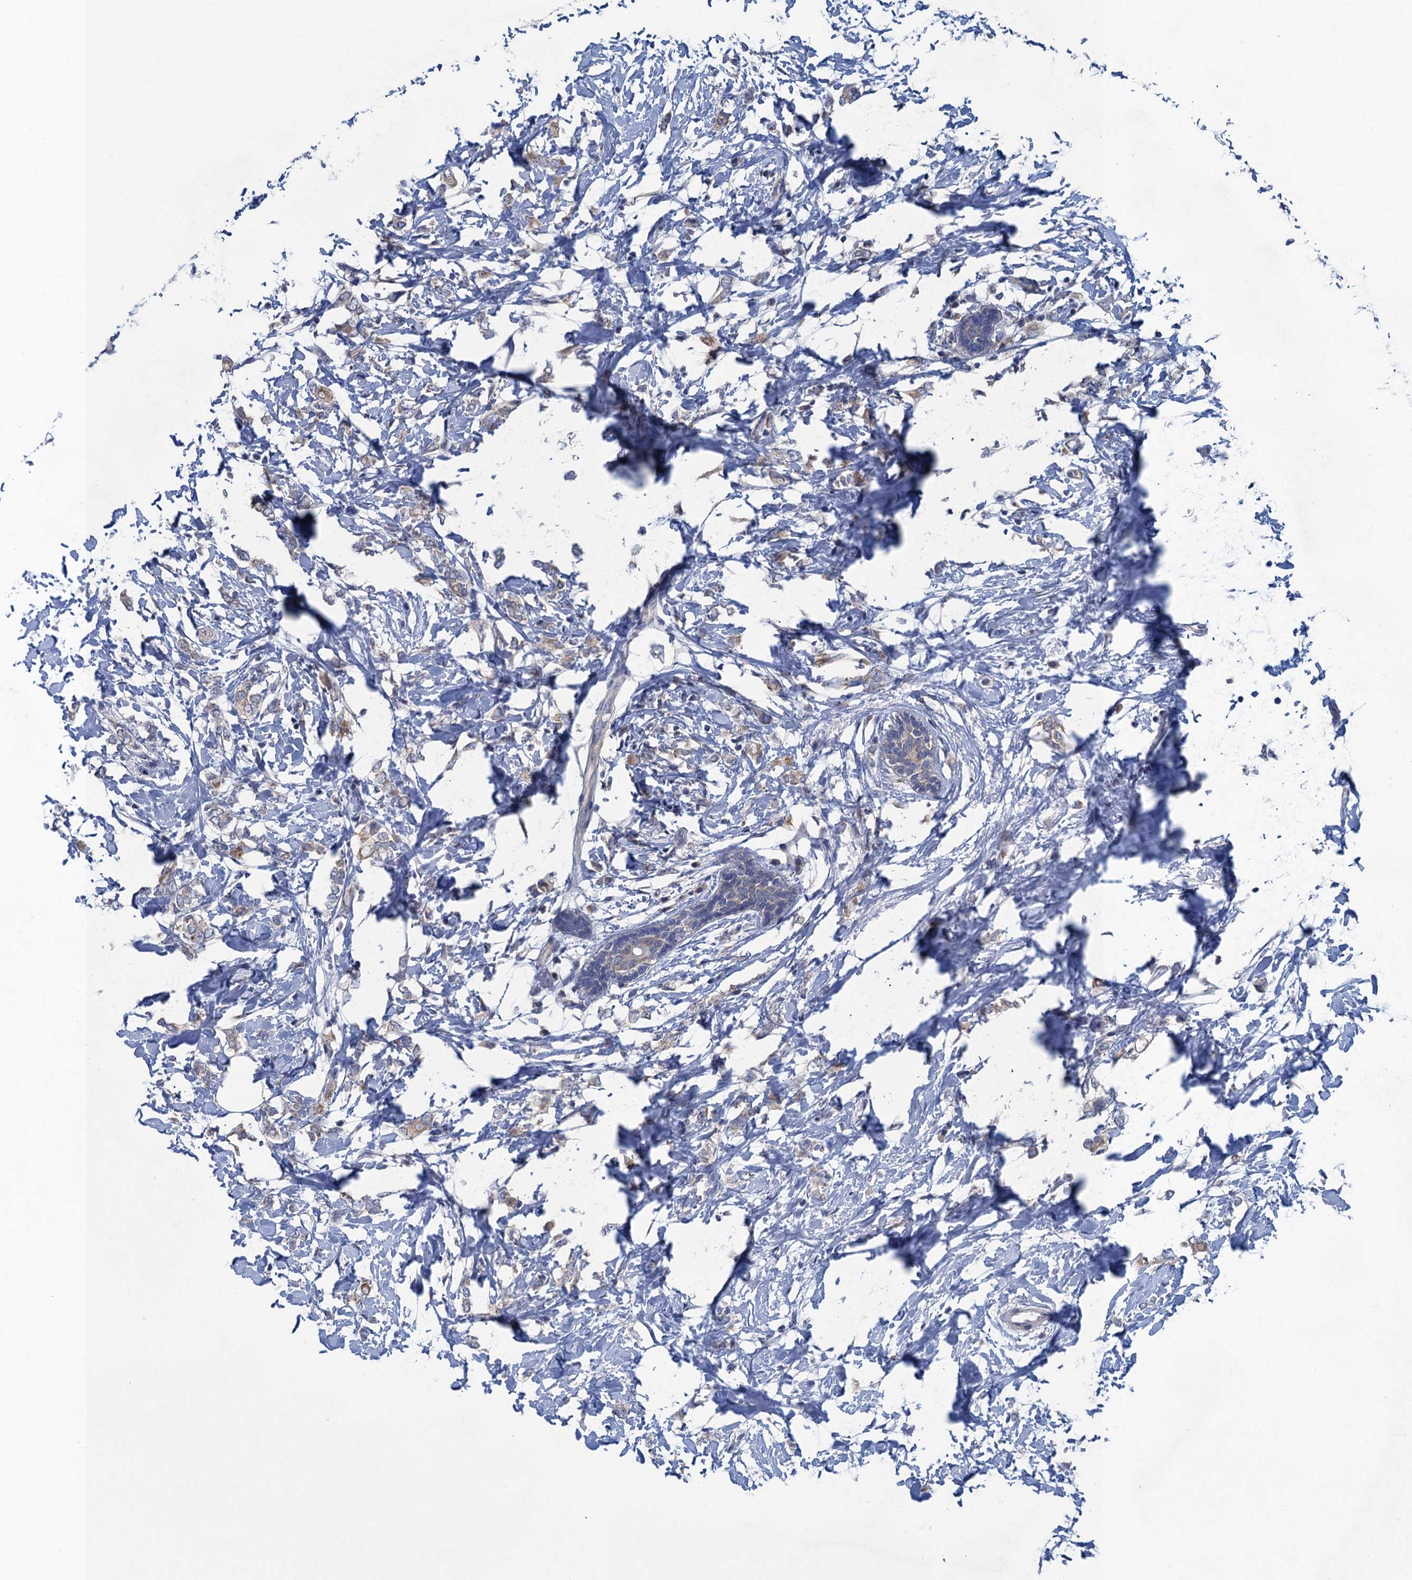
{"staining": {"intensity": "weak", "quantity": "<25%", "location": "cytoplasmic/membranous"}, "tissue": "breast cancer", "cell_type": "Tumor cells", "image_type": "cancer", "snomed": [{"axis": "morphology", "description": "Normal tissue, NOS"}, {"axis": "morphology", "description": "Lobular carcinoma"}, {"axis": "topography", "description": "Breast"}], "caption": "Tumor cells show no significant protein expression in breast cancer.", "gene": "CTU2", "patient": {"sex": "female", "age": 47}}